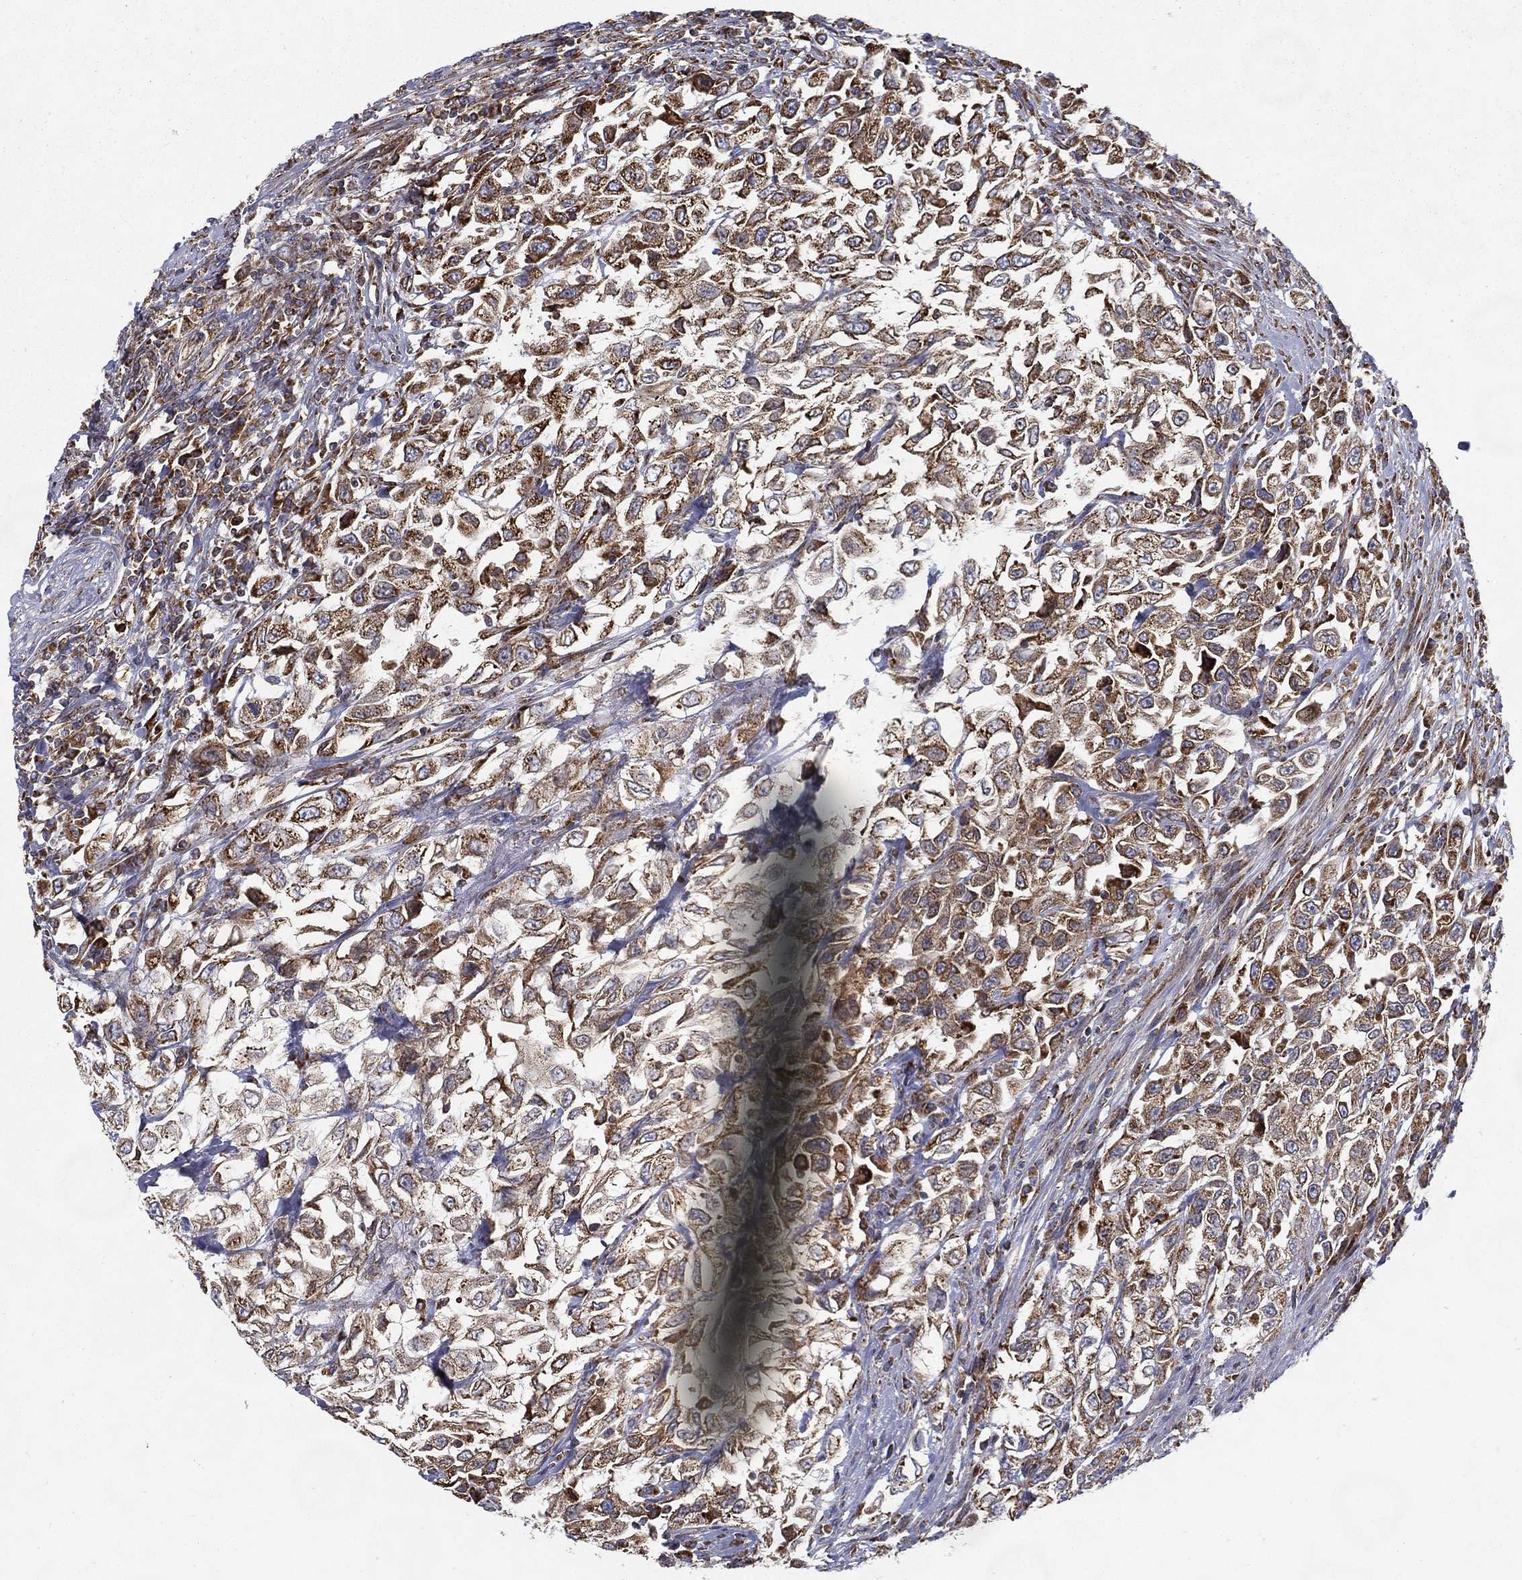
{"staining": {"intensity": "moderate", "quantity": "25%-75%", "location": "cytoplasmic/membranous"}, "tissue": "urothelial cancer", "cell_type": "Tumor cells", "image_type": "cancer", "snomed": [{"axis": "morphology", "description": "Urothelial carcinoma, High grade"}, {"axis": "topography", "description": "Urinary bladder"}], "caption": "IHC histopathology image of neoplastic tissue: human urothelial carcinoma (high-grade) stained using immunohistochemistry (IHC) demonstrates medium levels of moderate protein expression localized specifically in the cytoplasmic/membranous of tumor cells, appearing as a cytoplasmic/membranous brown color.", "gene": "MT-CYB", "patient": {"sex": "female", "age": 56}}